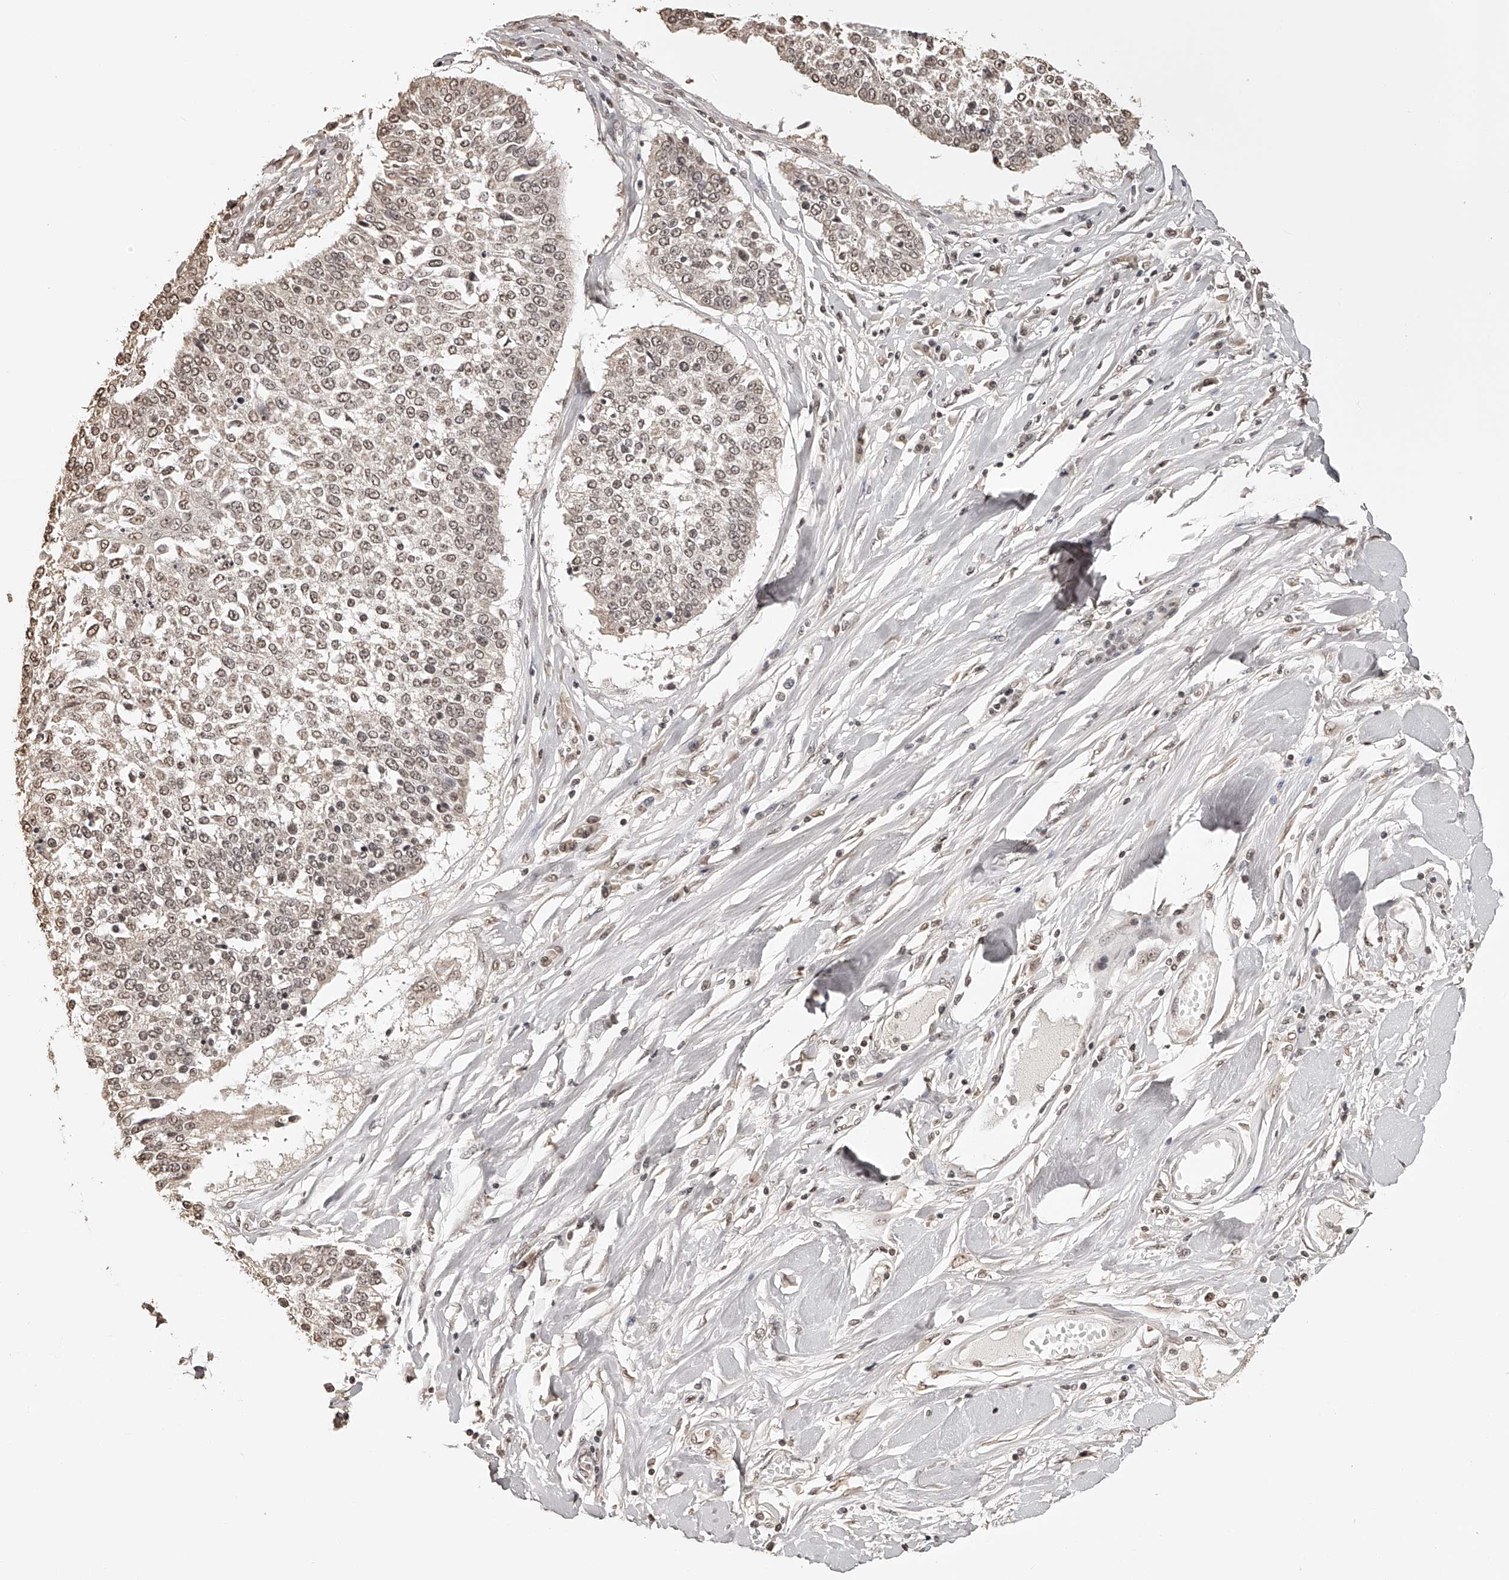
{"staining": {"intensity": "weak", "quantity": ">75%", "location": "nuclear"}, "tissue": "lung cancer", "cell_type": "Tumor cells", "image_type": "cancer", "snomed": [{"axis": "morphology", "description": "Normal tissue, NOS"}, {"axis": "morphology", "description": "Squamous cell carcinoma, NOS"}, {"axis": "topography", "description": "Cartilage tissue"}, {"axis": "topography", "description": "Bronchus"}, {"axis": "topography", "description": "Lung"}, {"axis": "topography", "description": "Peripheral nerve tissue"}], "caption": "Protein staining of lung cancer (squamous cell carcinoma) tissue reveals weak nuclear positivity in approximately >75% of tumor cells.", "gene": "ZNF503", "patient": {"sex": "female", "age": 49}}